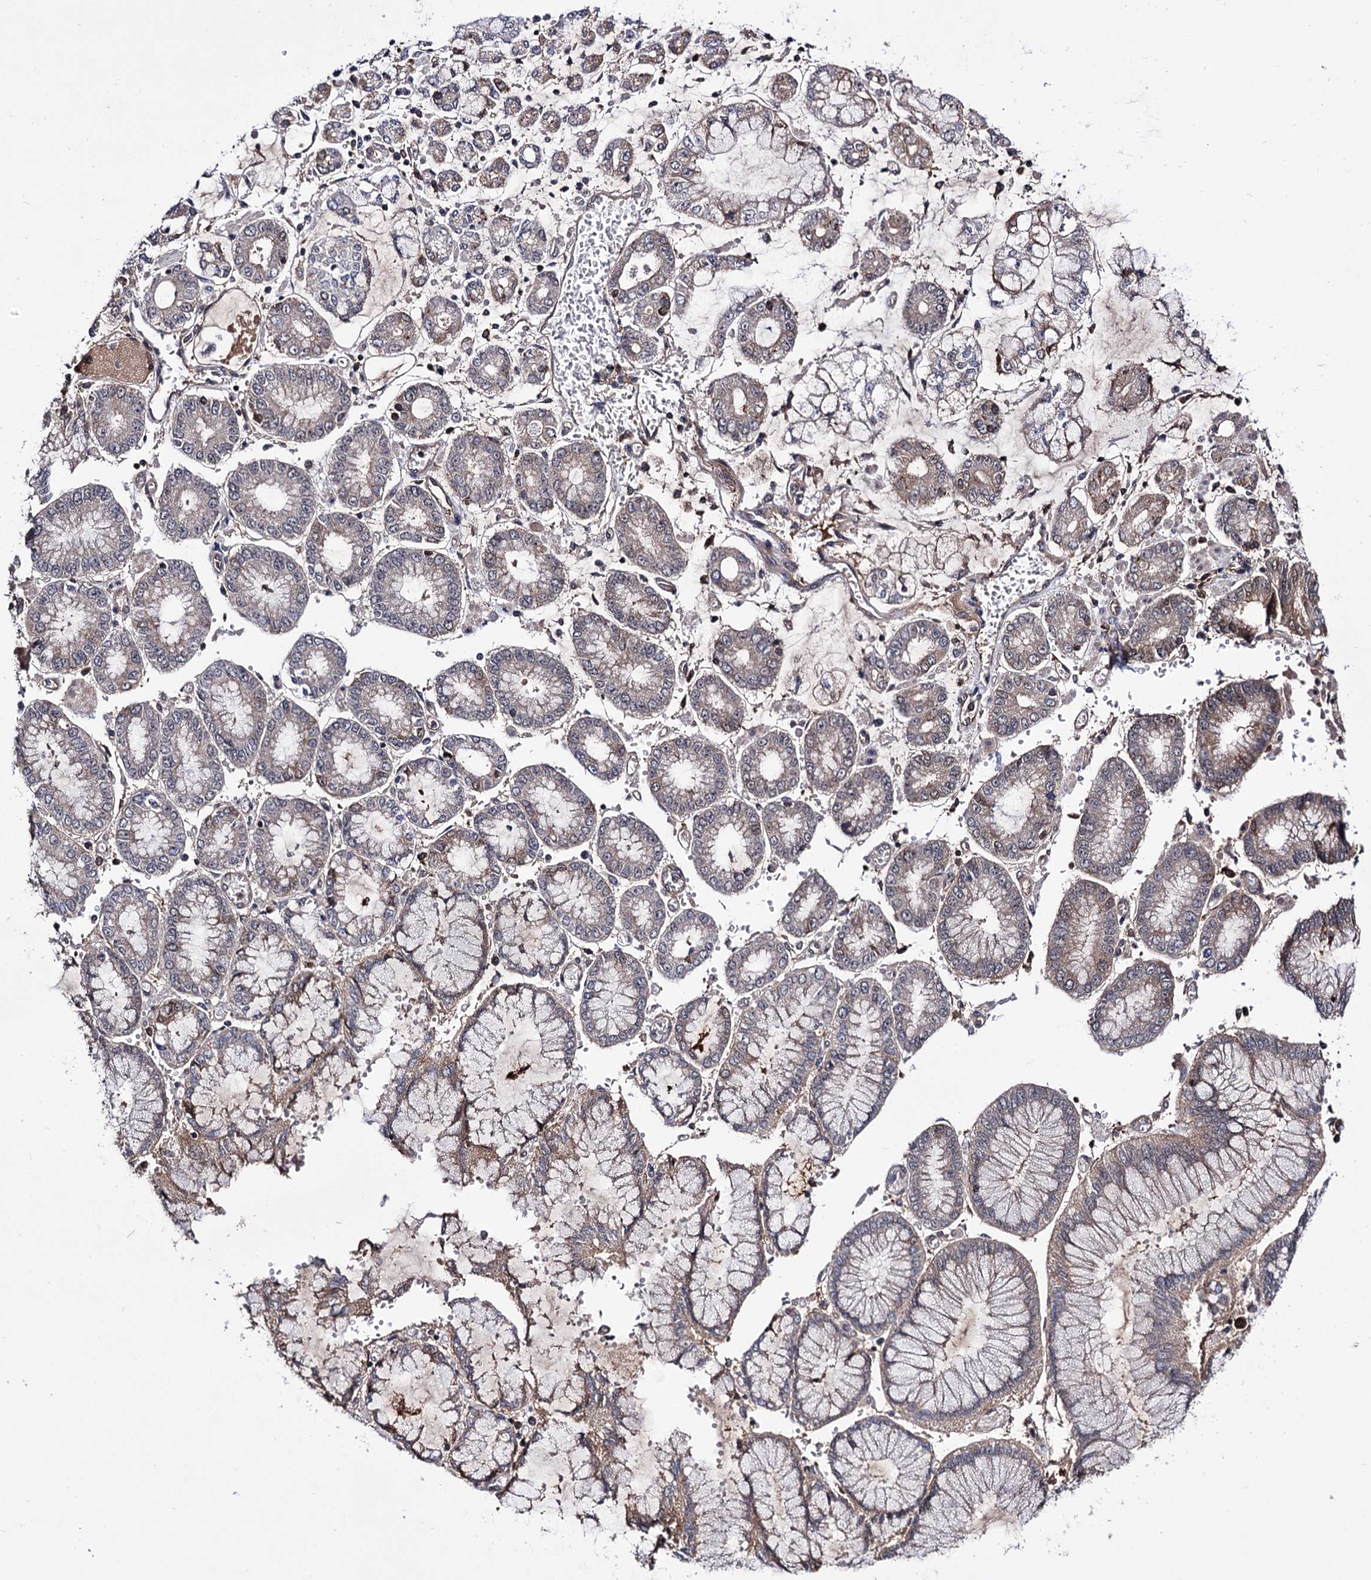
{"staining": {"intensity": "weak", "quantity": "25%-75%", "location": "cytoplasmic/membranous"}, "tissue": "stomach cancer", "cell_type": "Tumor cells", "image_type": "cancer", "snomed": [{"axis": "morphology", "description": "Adenocarcinoma, NOS"}, {"axis": "topography", "description": "Stomach"}], "caption": "Stomach cancer stained with a brown dye exhibits weak cytoplasmic/membranous positive expression in about 25%-75% of tumor cells.", "gene": "MICAL2", "patient": {"sex": "male", "age": 76}}